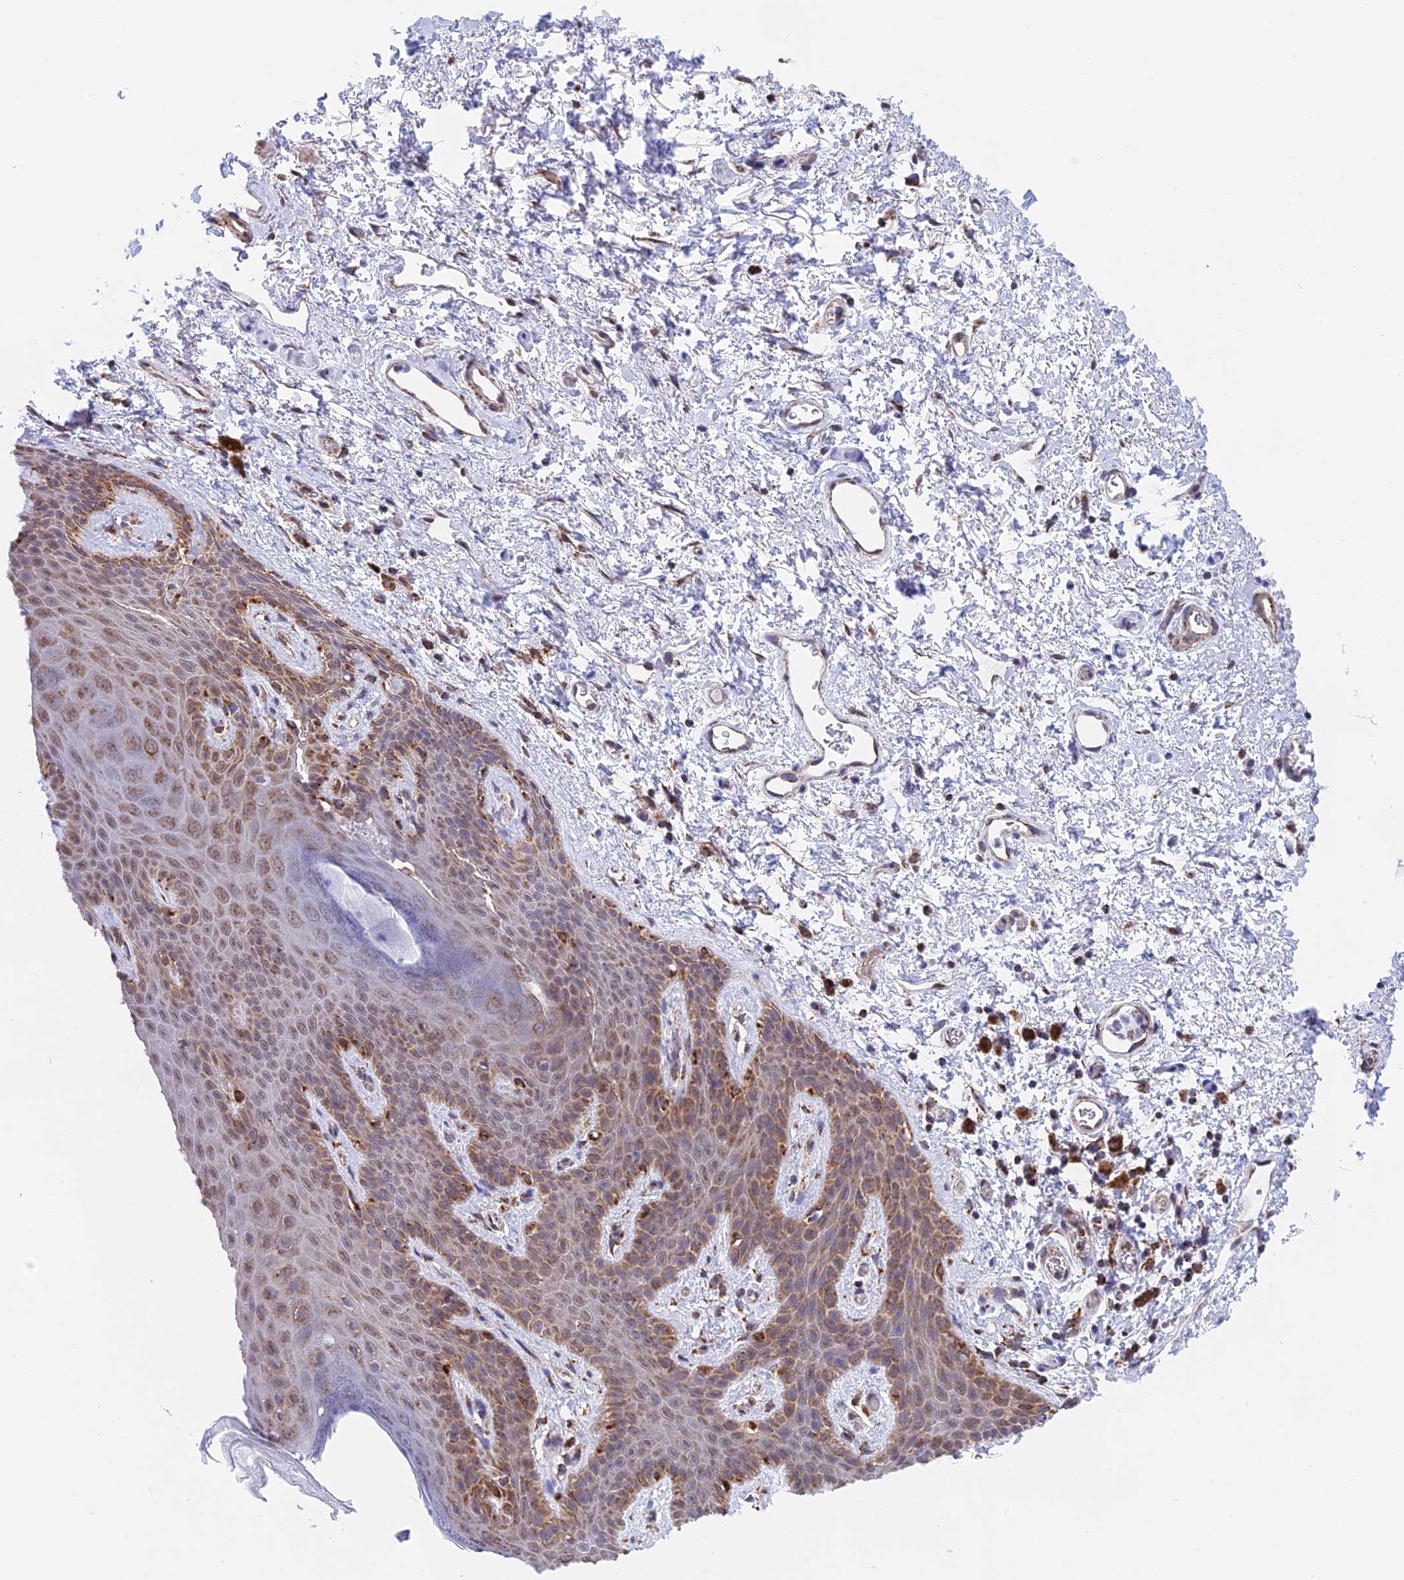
{"staining": {"intensity": "strong", "quantity": "25%-75%", "location": "cytoplasmic/membranous"}, "tissue": "skin", "cell_type": "Epidermal cells", "image_type": "normal", "snomed": [{"axis": "morphology", "description": "Normal tissue, NOS"}, {"axis": "topography", "description": "Anal"}], "caption": "A brown stain labels strong cytoplasmic/membranous positivity of a protein in epidermal cells of benign human skin. (Stains: DAB (3,3'-diaminobenzidine) in brown, nuclei in blue, Microscopy: brightfield microscopy at high magnification).", "gene": "CDC16", "patient": {"sex": "female", "age": 46}}